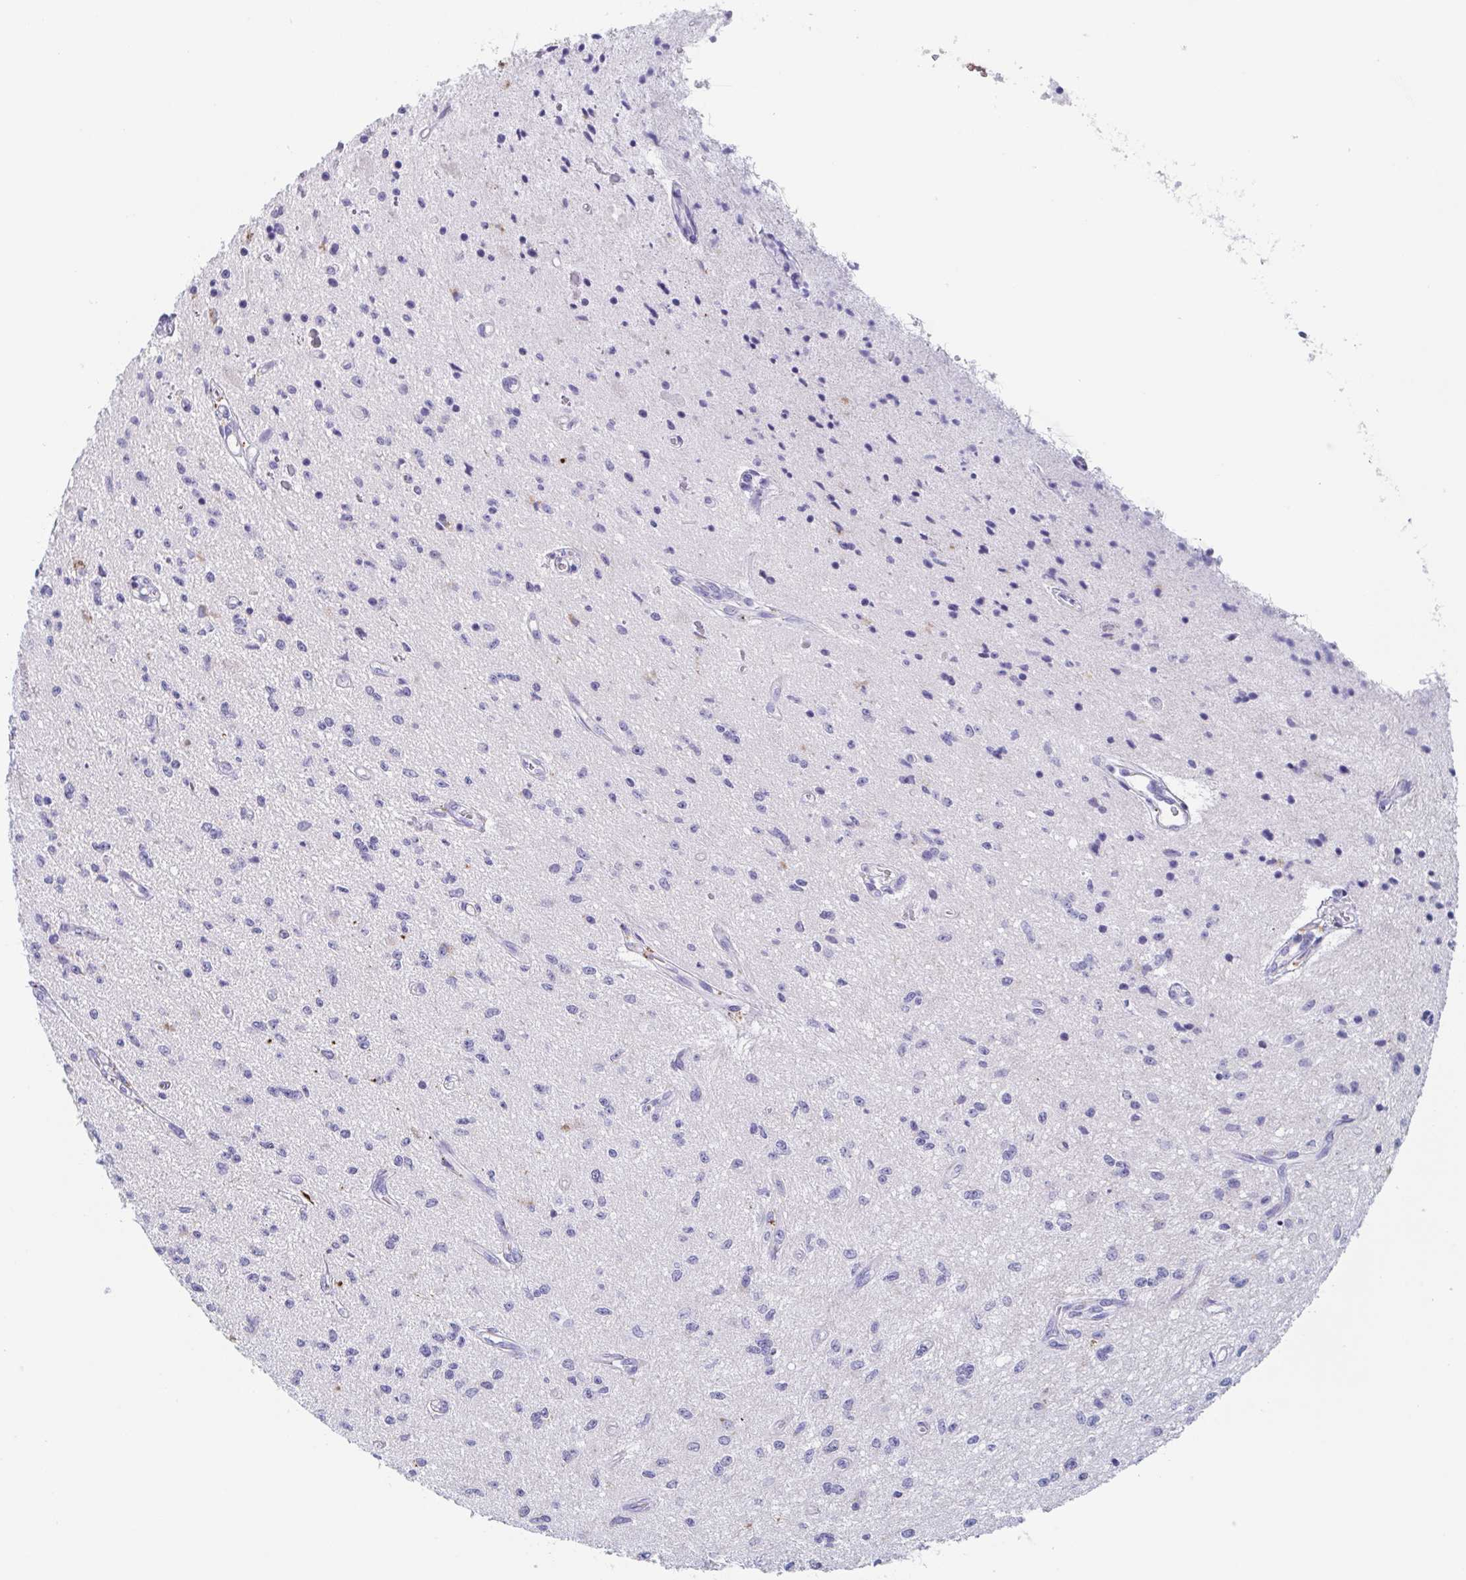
{"staining": {"intensity": "negative", "quantity": "none", "location": "none"}, "tissue": "glioma", "cell_type": "Tumor cells", "image_type": "cancer", "snomed": [{"axis": "morphology", "description": "Glioma, malignant, Low grade"}, {"axis": "topography", "description": "Cerebellum"}], "caption": "Protein analysis of glioma exhibits no significant staining in tumor cells.", "gene": "TAGLN3", "patient": {"sex": "female", "age": 14}}